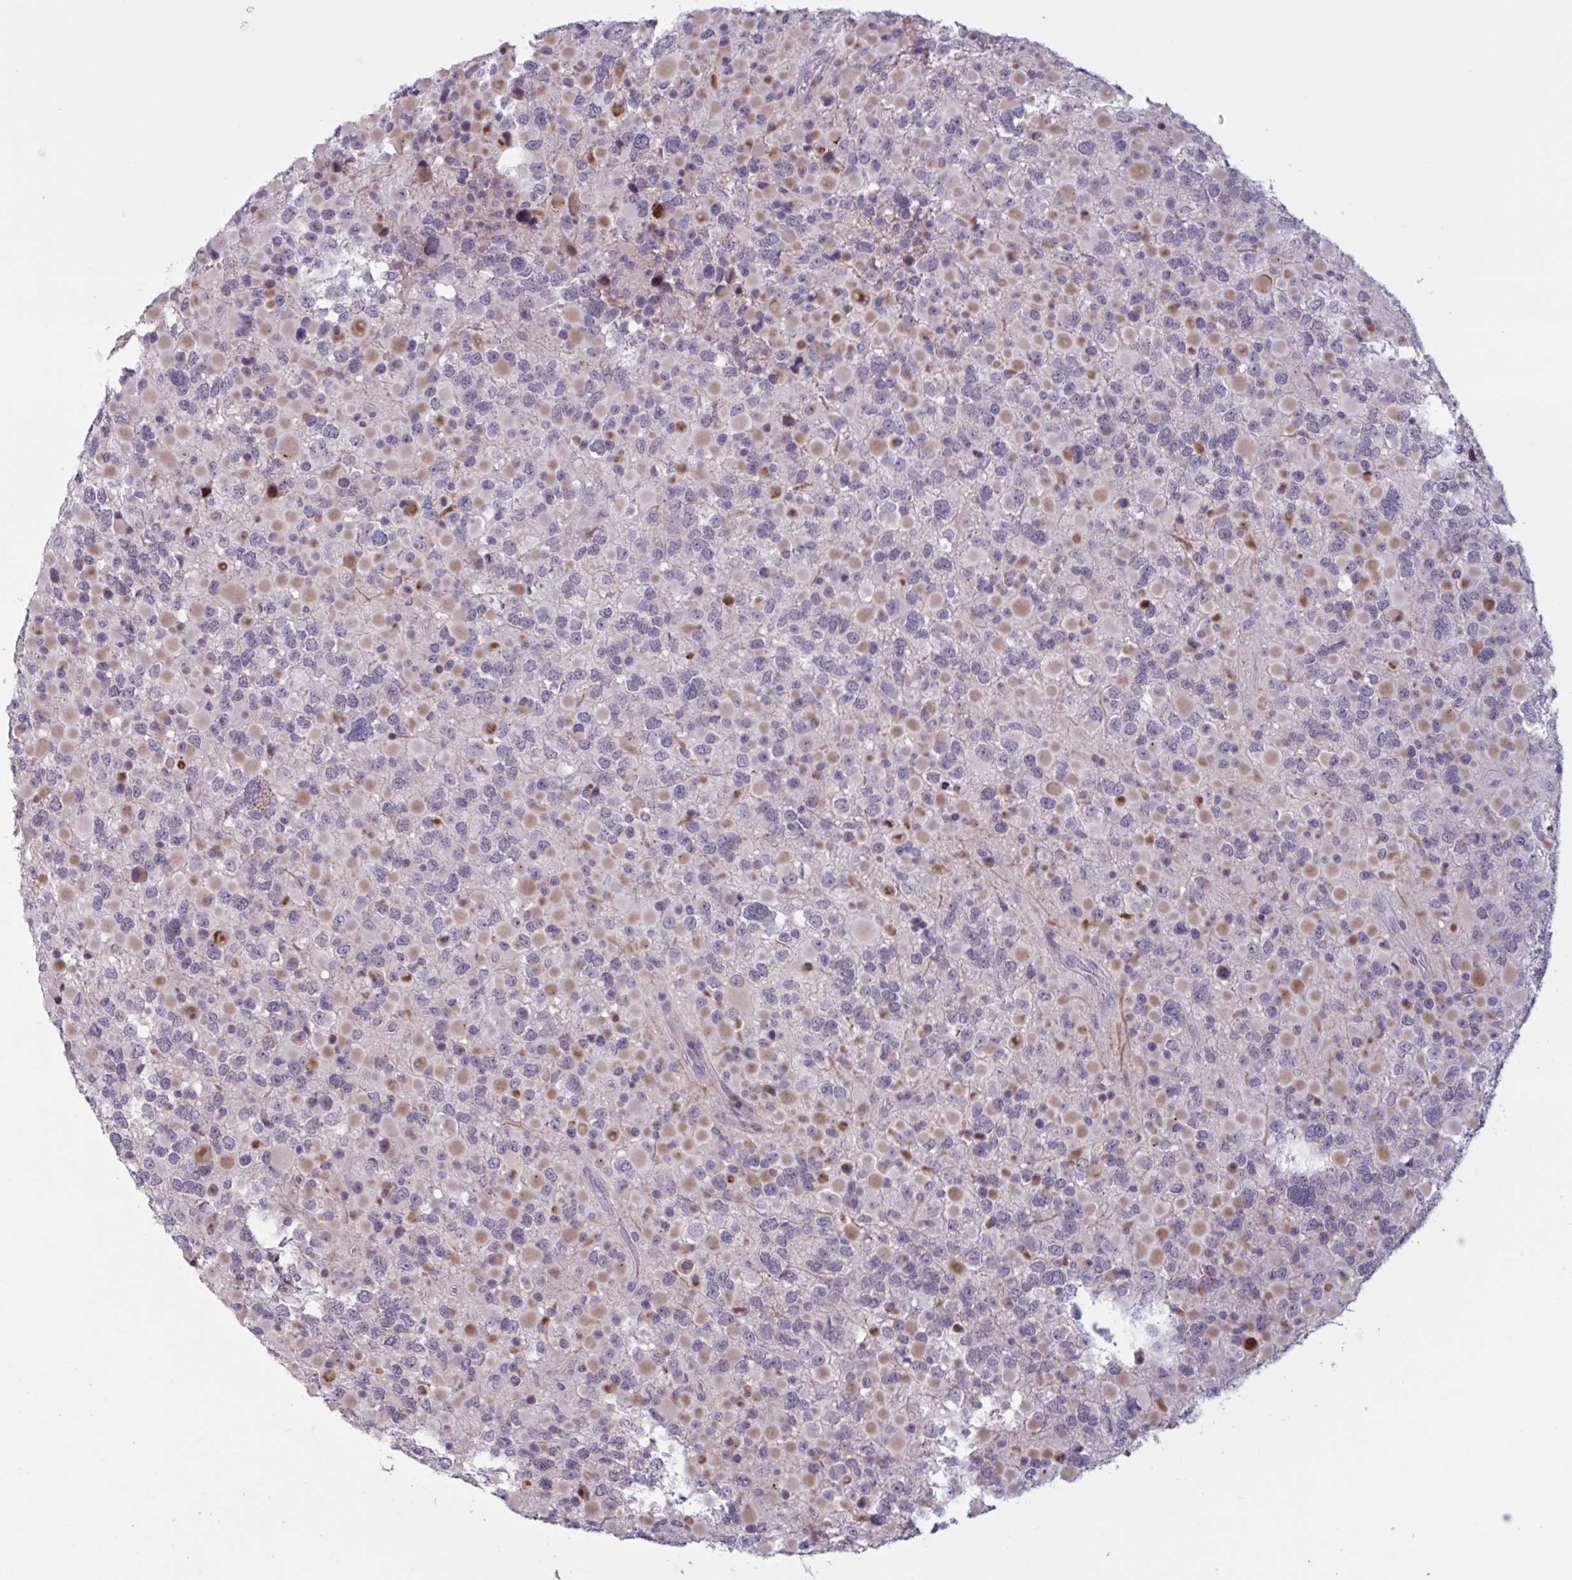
{"staining": {"intensity": "moderate", "quantity": "25%-75%", "location": "cytoplasmic/membranous"}, "tissue": "glioma", "cell_type": "Tumor cells", "image_type": "cancer", "snomed": [{"axis": "morphology", "description": "Glioma, malignant, High grade"}, {"axis": "topography", "description": "Brain"}], "caption": "The photomicrograph exhibits staining of glioma, revealing moderate cytoplasmic/membranous protein expression (brown color) within tumor cells.", "gene": "RFPL4B", "patient": {"sex": "female", "age": 40}}